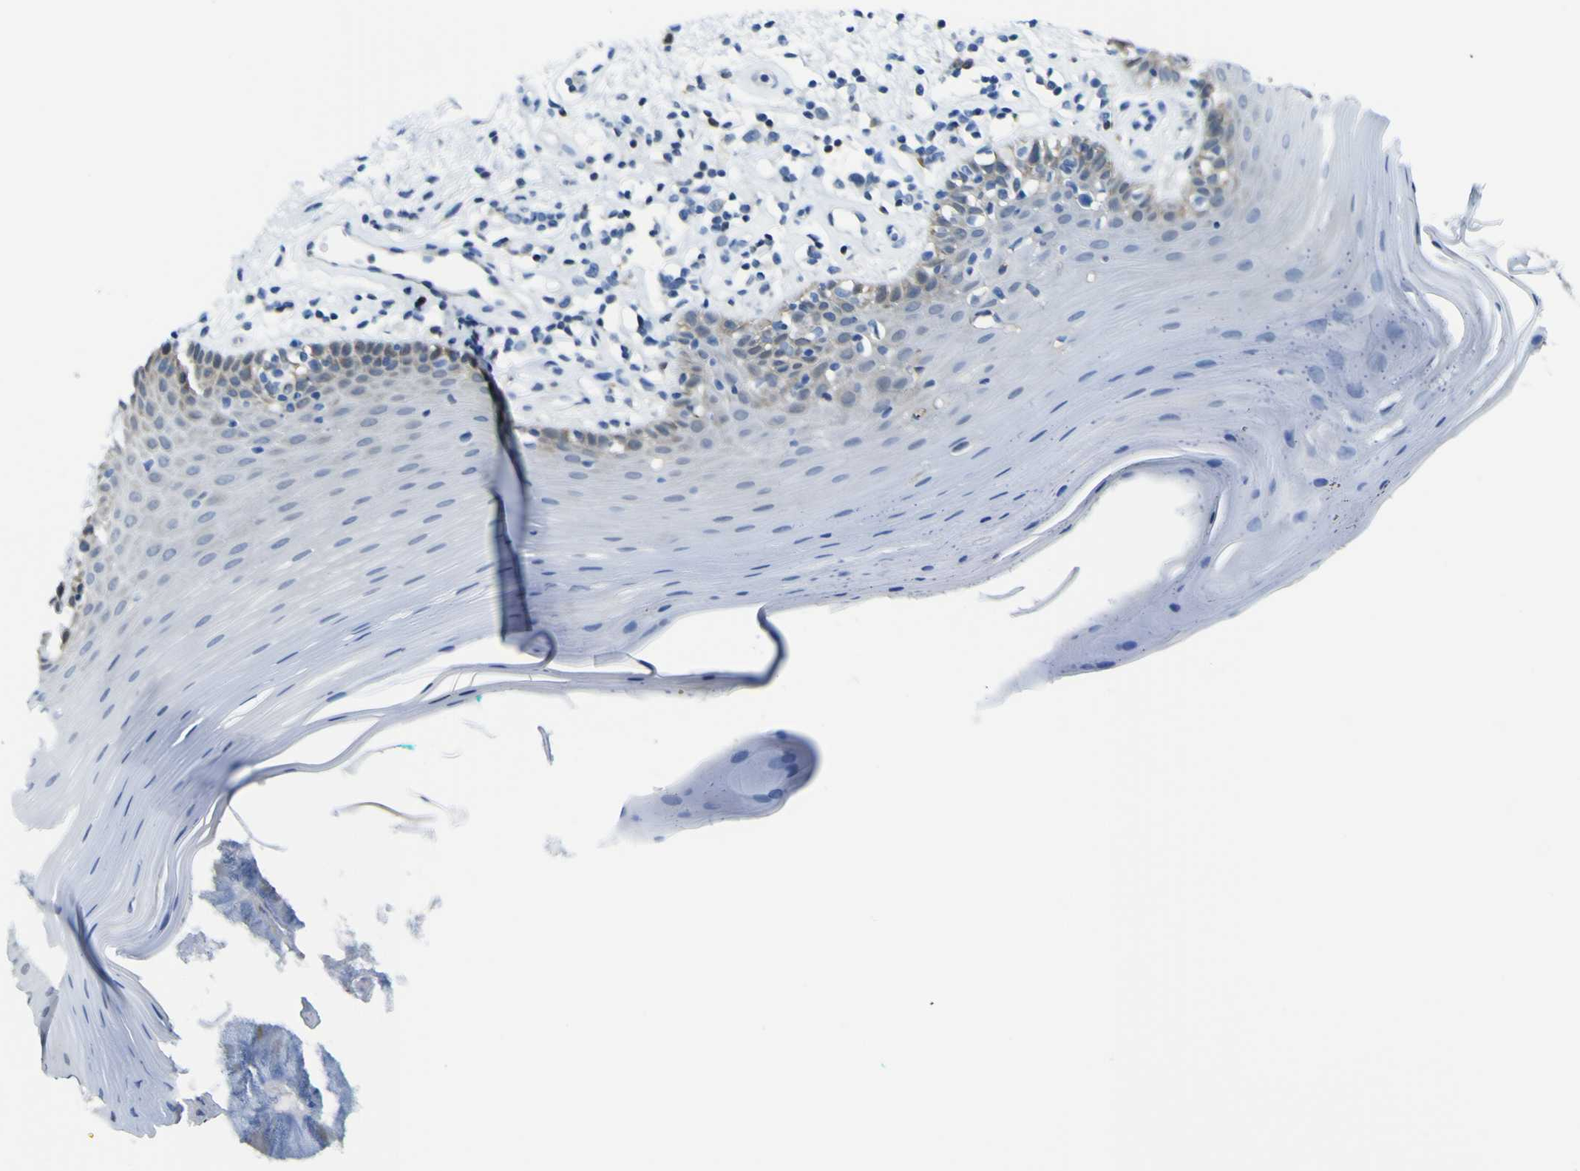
{"staining": {"intensity": "negative", "quantity": "none", "location": "none"}, "tissue": "oral mucosa", "cell_type": "Squamous epithelial cells", "image_type": "normal", "snomed": [{"axis": "morphology", "description": "Normal tissue, NOS"}, {"axis": "topography", "description": "Skeletal muscle"}, {"axis": "topography", "description": "Oral tissue"}], "caption": "This is a histopathology image of IHC staining of unremarkable oral mucosa, which shows no expression in squamous epithelial cells. The staining was performed using DAB to visualize the protein expression in brown, while the nuclei were stained in blue with hematoxylin (Magnification: 20x).", "gene": "ABHD3", "patient": {"sex": "male", "age": 58}}